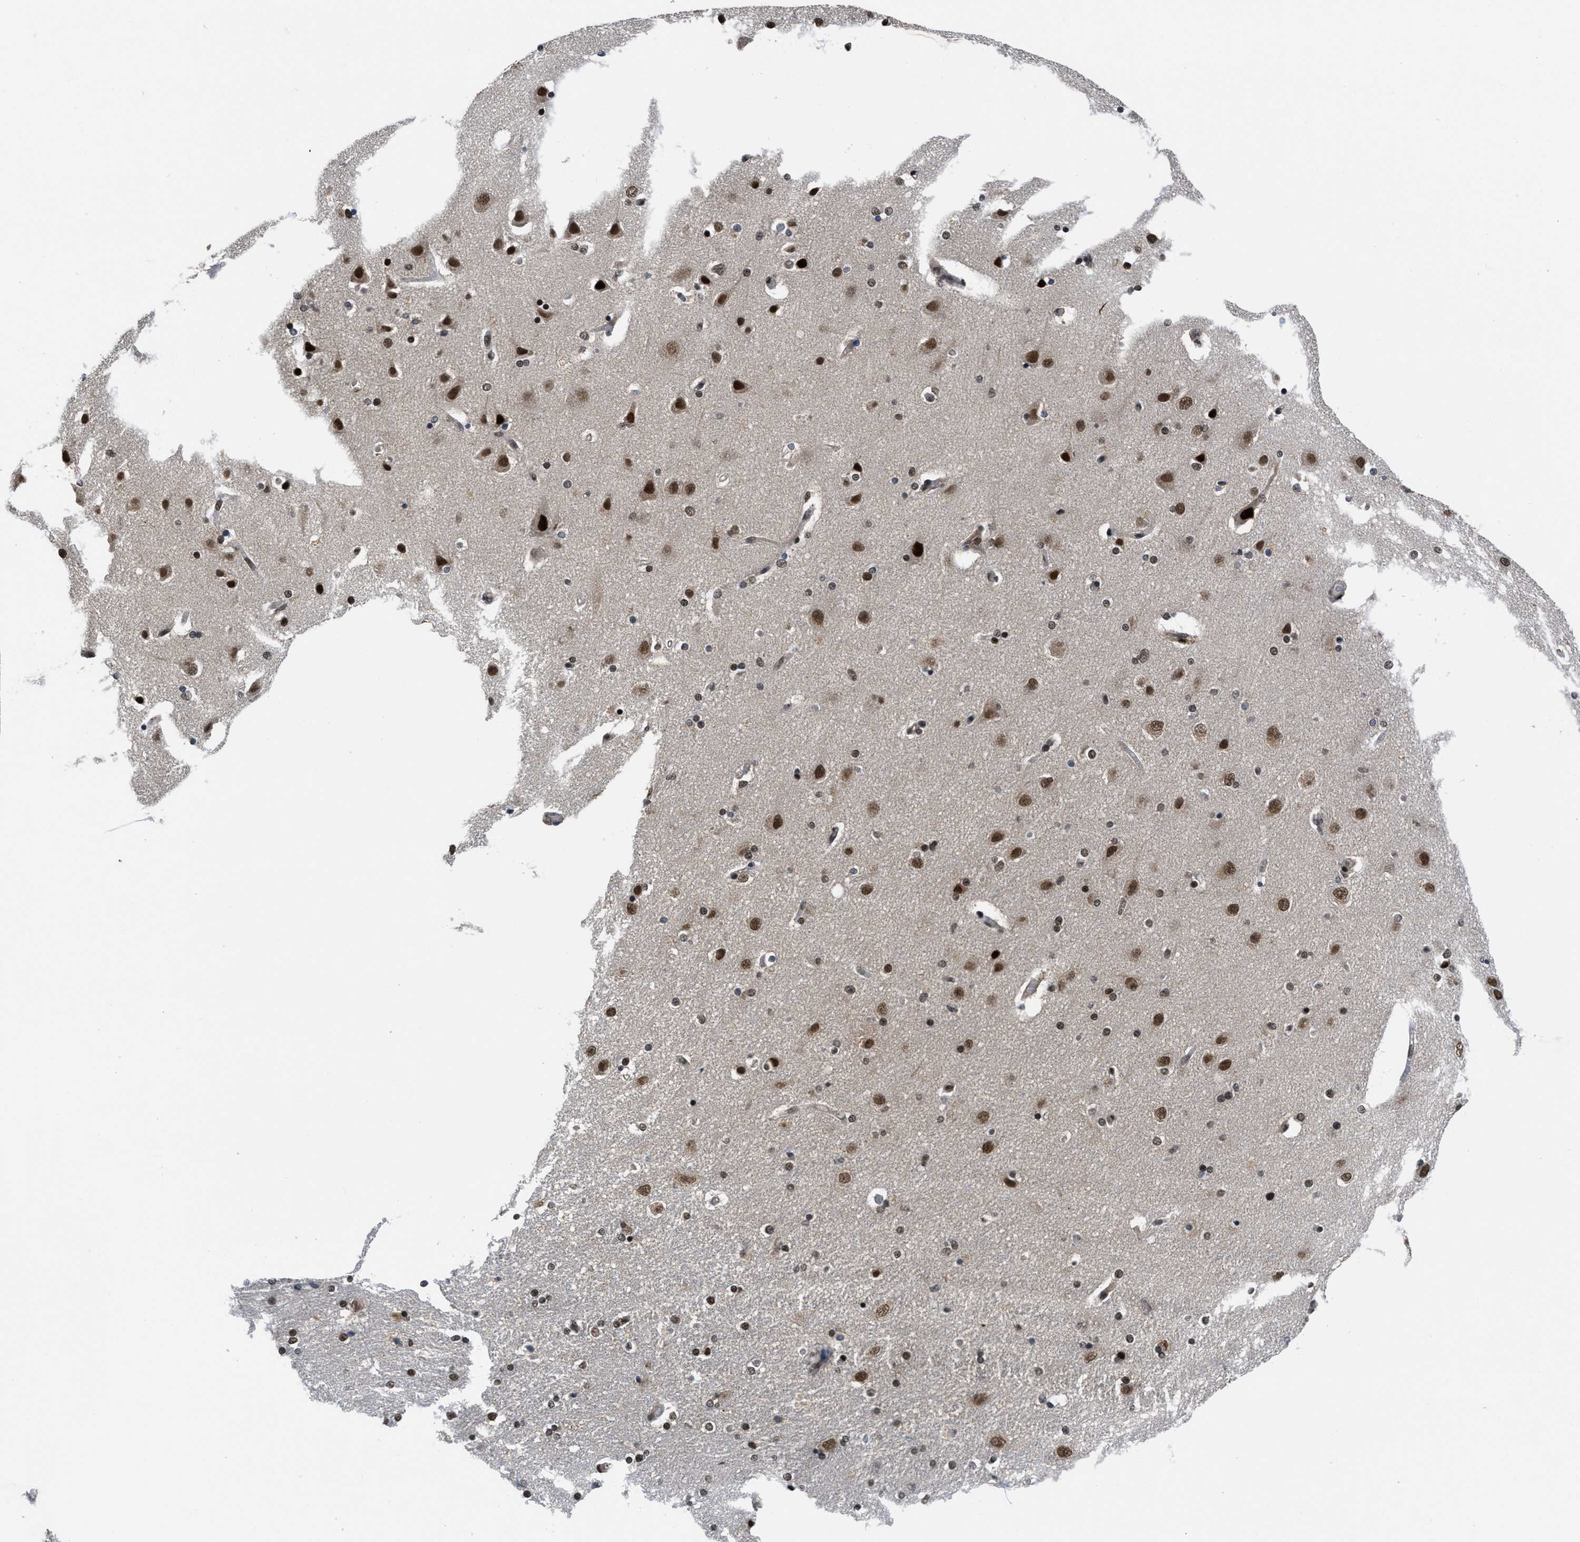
{"staining": {"intensity": "strong", "quantity": ">75%", "location": "nuclear"}, "tissue": "caudate", "cell_type": "Glial cells", "image_type": "normal", "snomed": [{"axis": "morphology", "description": "Normal tissue, NOS"}, {"axis": "topography", "description": "Lateral ventricle wall"}], "caption": "Immunohistochemical staining of benign caudate displays high levels of strong nuclear staining in about >75% of glial cells. The staining was performed using DAB (3,3'-diaminobenzidine), with brown indicating positive protein expression. Nuclei are stained blue with hematoxylin.", "gene": "CUL4B", "patient": {"sex": "female", "age": 54}}